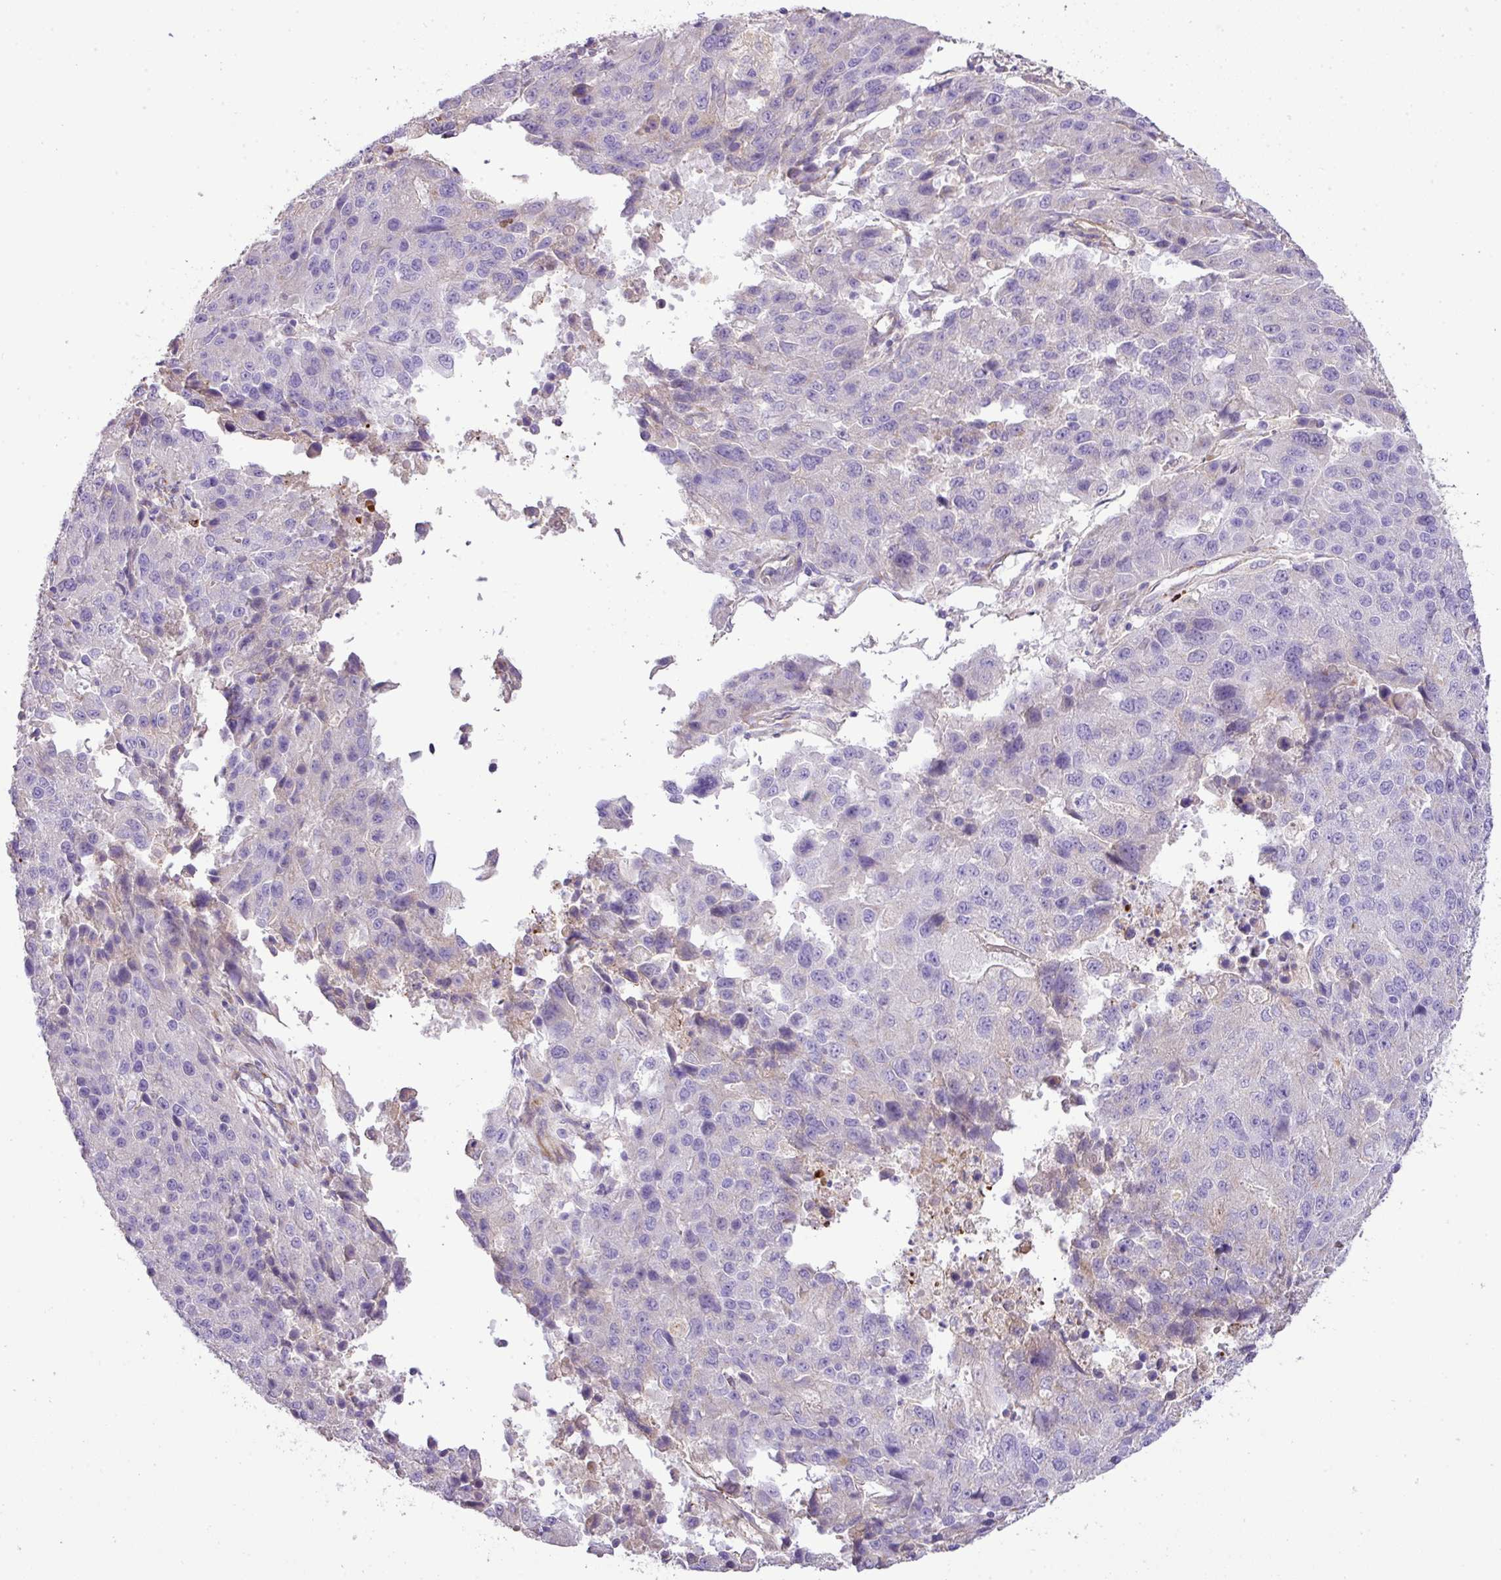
{"staining": {"intensity": "negative", "quantity": "none", "location": "none"}, "tissue": "stomach cancer", "cell_type": "Tumor cells", "image_type": "cancer", "snomed": [{"axis": "morphology", "description": "Adenocarcinoma, NOS"}, {"axis": "topography", "description": "Stomach"}], "caption": "This image is of stomach adenocarcinoma stained with immunohistochemistry (IHC) to label a protein in brown with the nuclei are counter-stained blue. There is no expression in tumor cells. The staining was performed using DAB (3,3'-diaminobenzidine) to visualize the protein expression in brown, while the nuclei were stained in blue with hematoxylin (Magnification: 20x).", "gene": "CTXN2", "patient": {"sex": "male", "age": 71}}